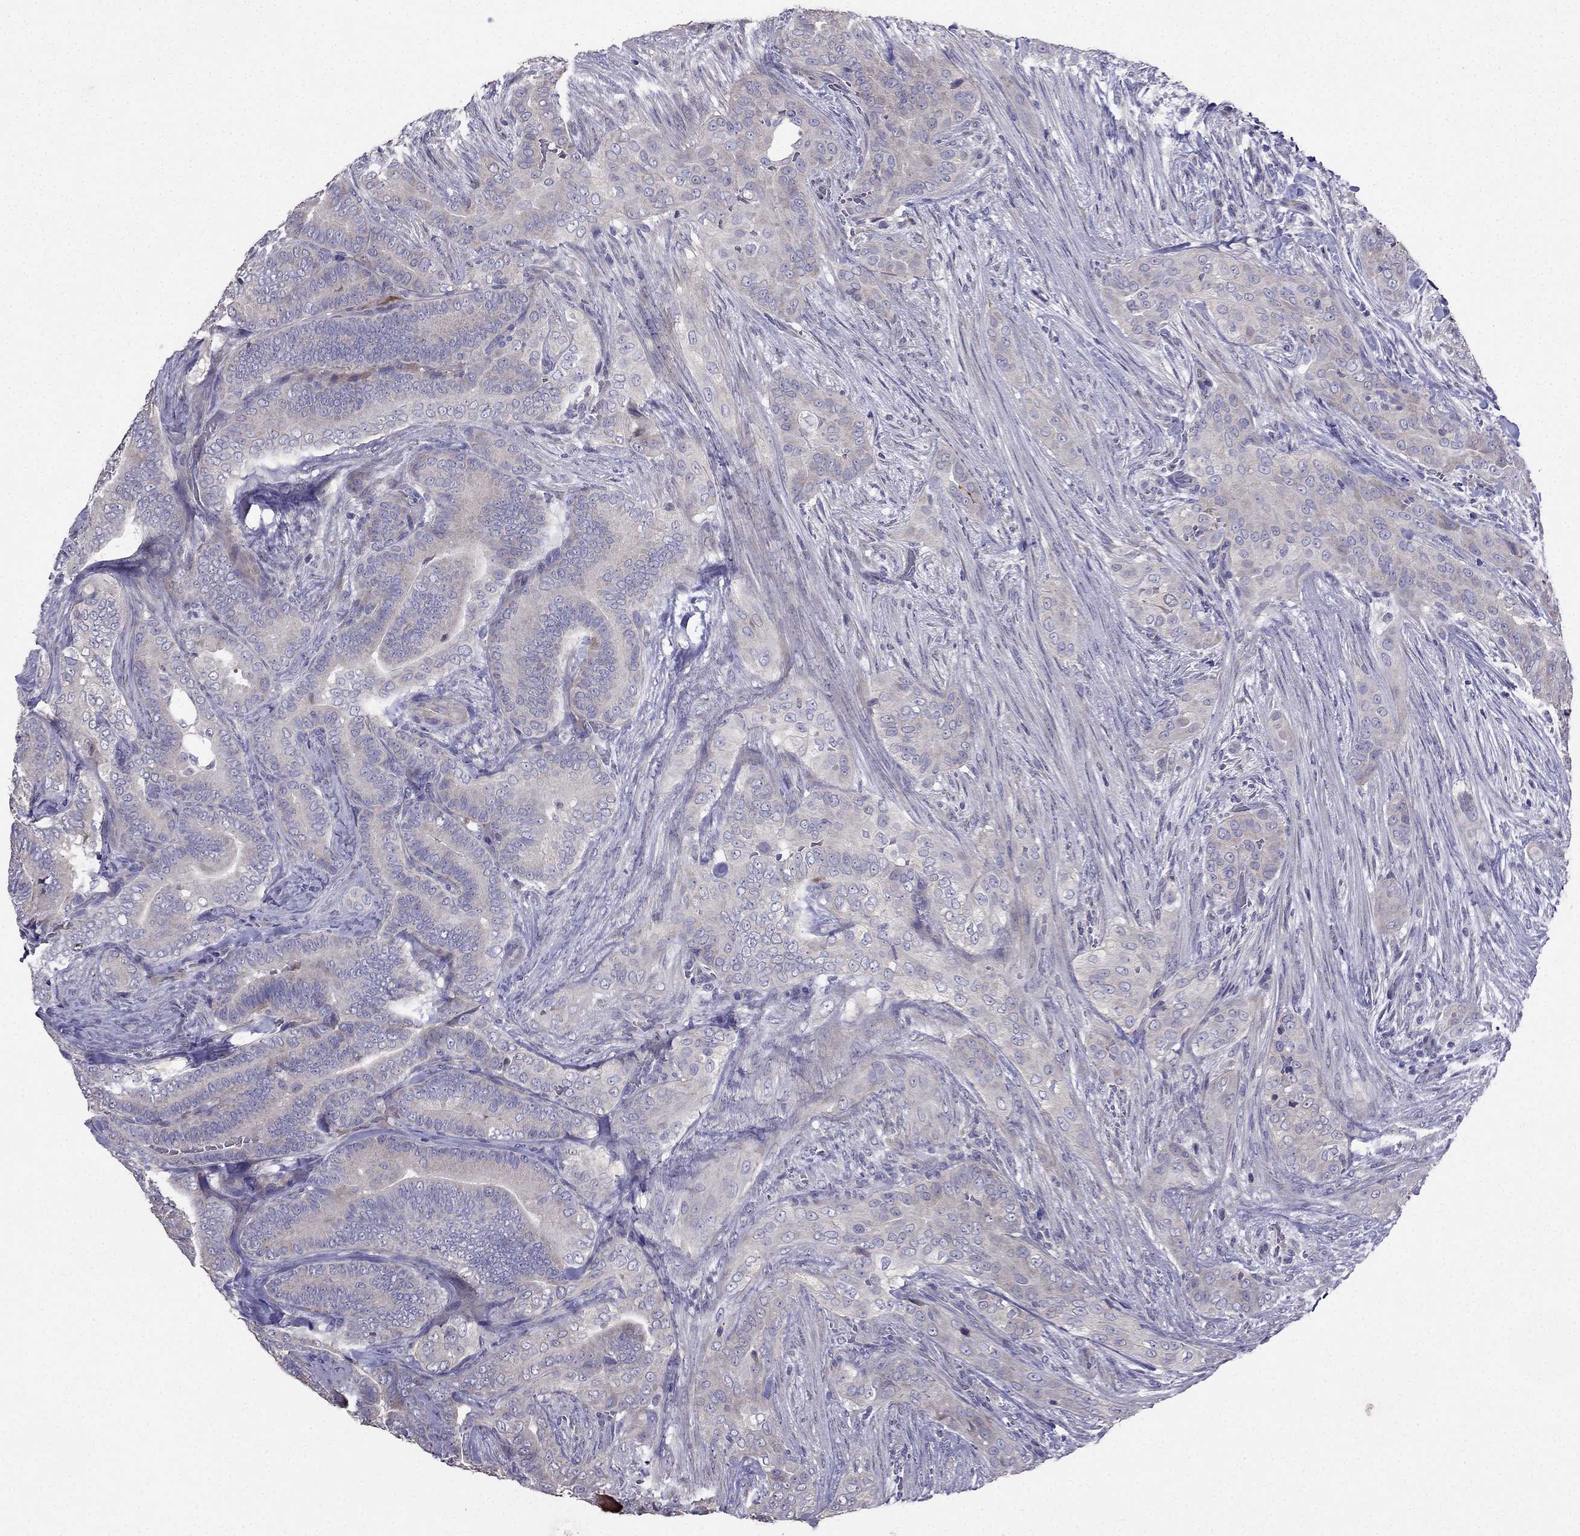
{"staining": {"intensity": "negative", "quantity": "none", "location": "none"}, "tissue": "thyroid cancer", "cell_type": "Tumor cells", "image_type": "cancer", "snomed": [{"axis": "morphology", "description": "Papillary adenocarcinoma, NOS"}, {"axis": "topography", "description": "Thyroid gland"}], "caption": "The photomicrograph exhibits no staining of tumor cells in thyroid papillary adenocarcinoma.", "gene": "AS3MT", "patient": {"sex": "male", "age": 61}}